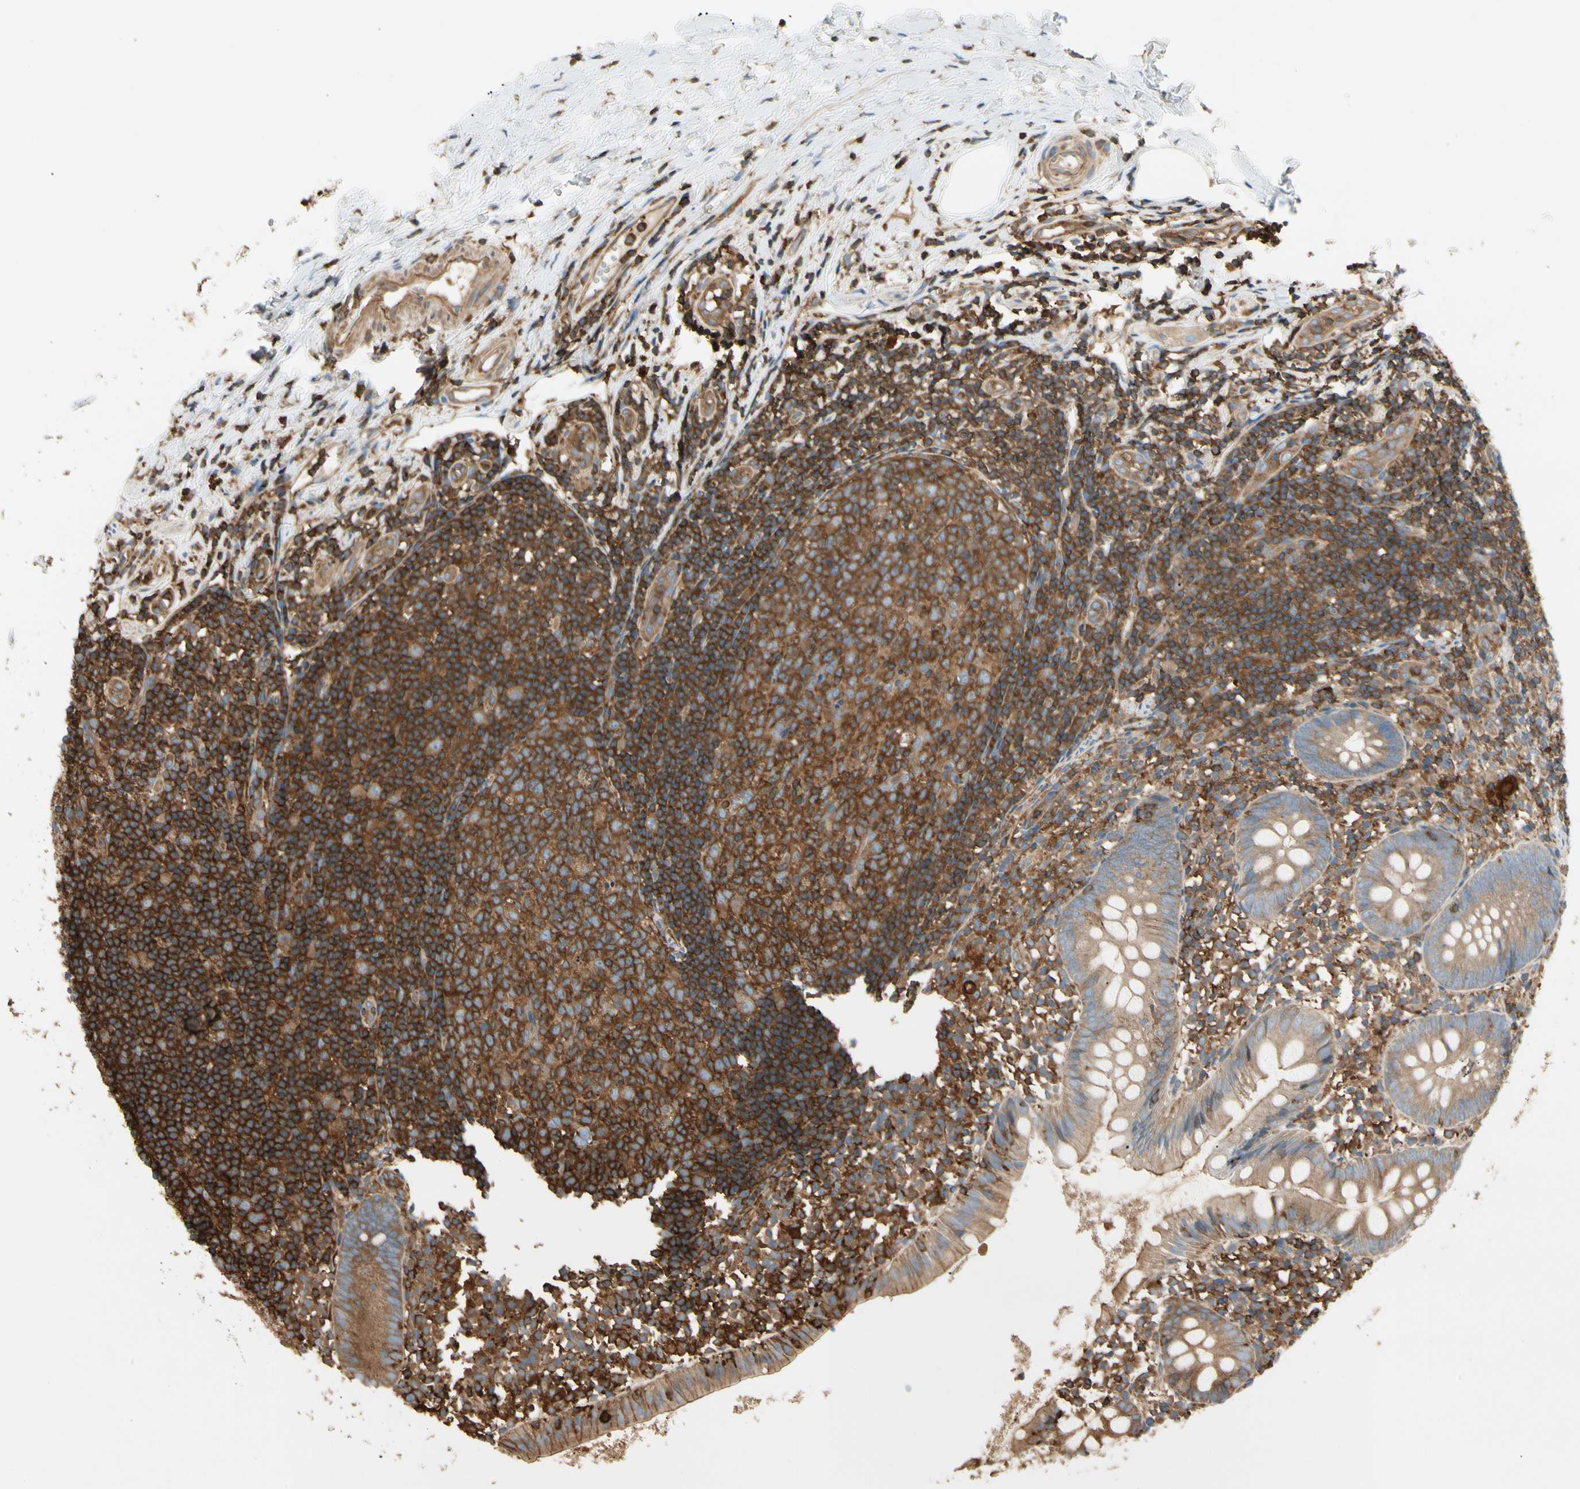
{"staining": {"intensity": "moderate", "quantity": ">75%", "location": "cytoplasmic/membranous"}, "tissue": "appendix", "cell_type": "Glandular cells", "image_type": "normal", "snomed": [{"axis": "morphology", "description": "Normal tissue, NOS"}, {"axis": "topography", "description": "Appendix"}], "caption": "Immunohistochemistry (IHC) histopathology image of unremarkable human appendix stained for a protein (brown), which displays medium levels of moderate cytoplasmic/membranous positivity in approximately >75% of glandular cells.", "gene": "ARPC2", "patient": {"sex": "female", "age": 20}}